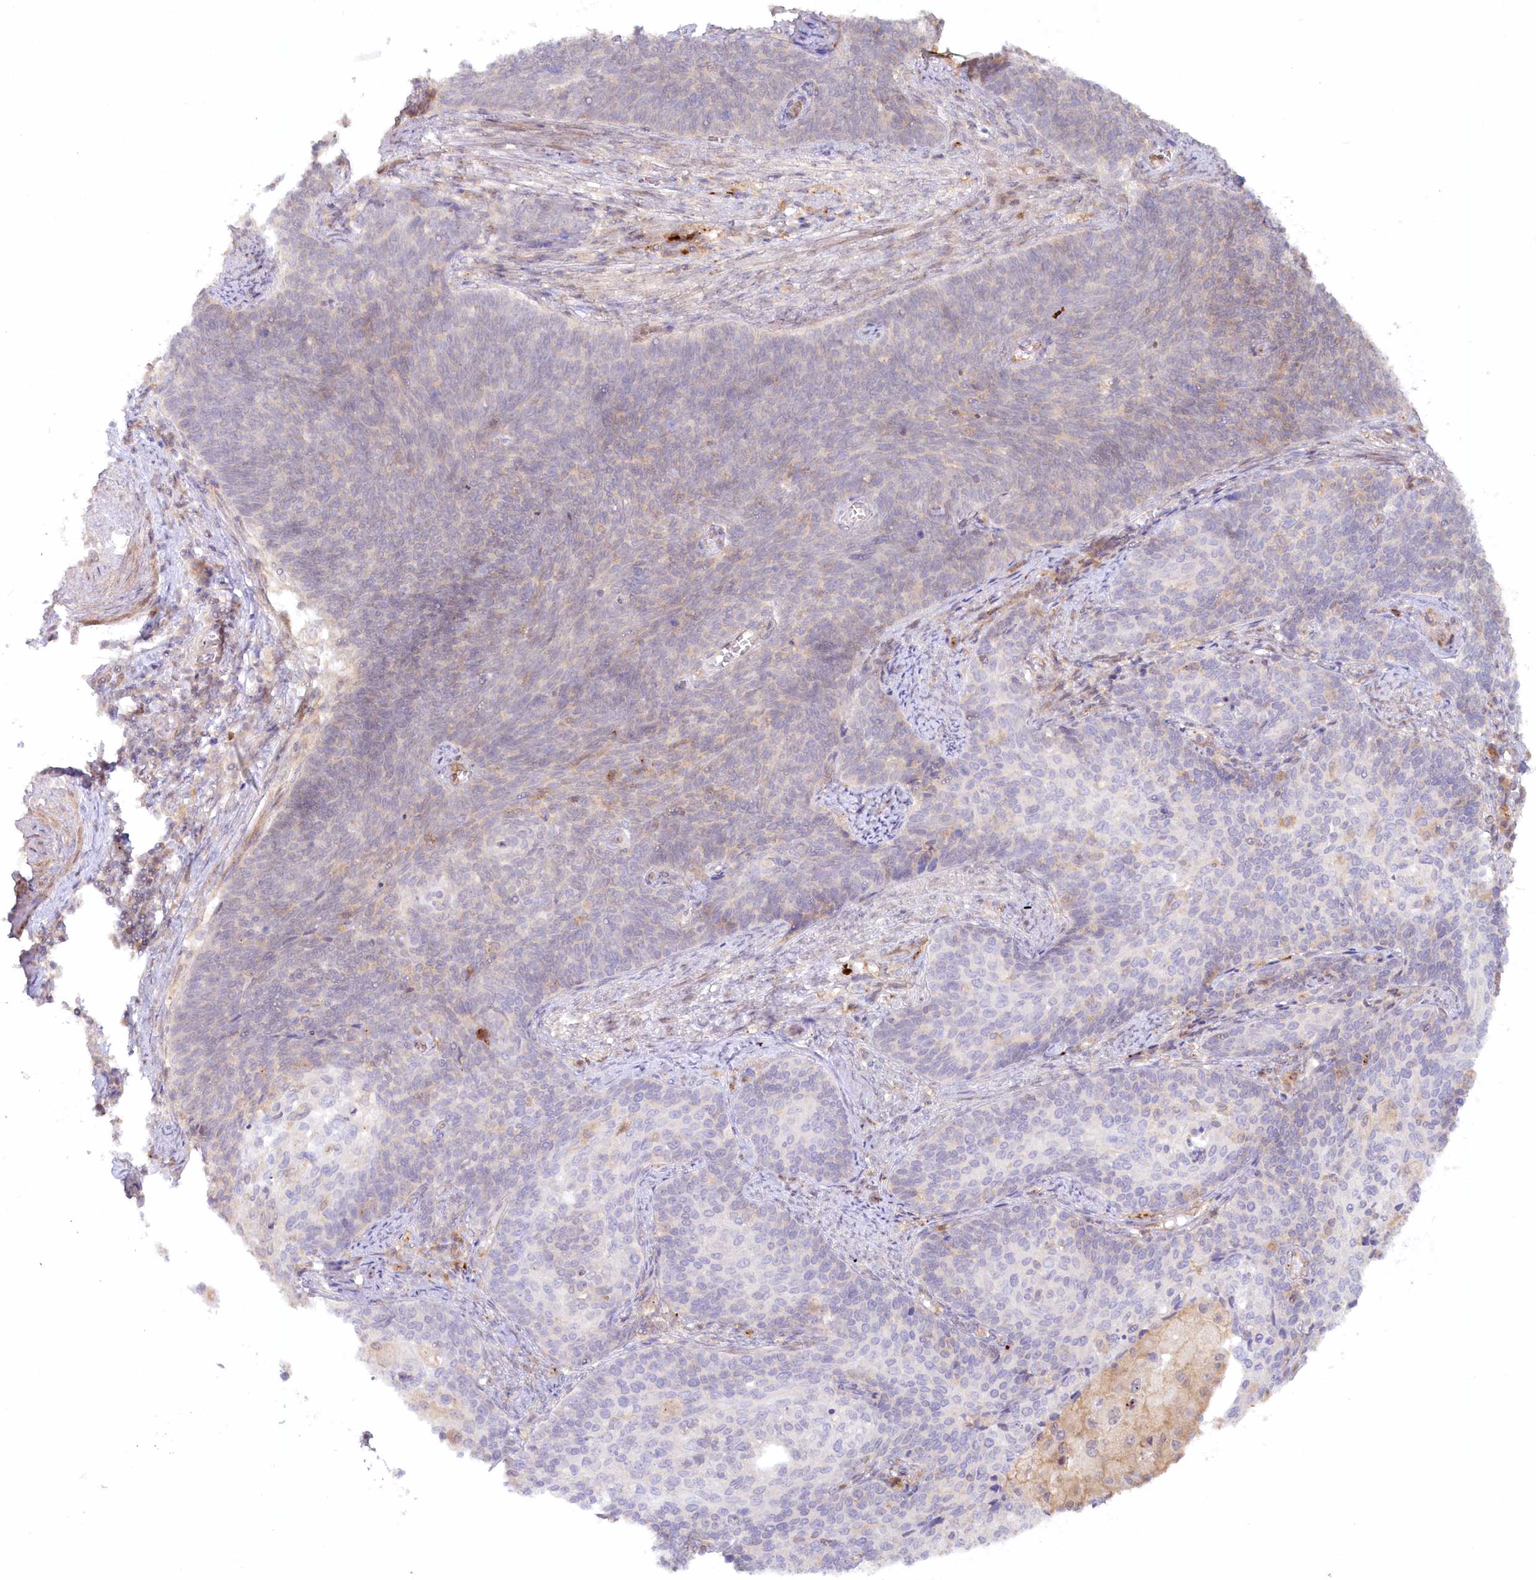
{"staining": {"intensity": "negative", "quantity": "none", "location": "none"}, "tissue": "cervical cancer", "cell_type": "Tumor cells", "image_type": "cancer", "snomed": [{"axis": "morphology", "description": "Squamous cell carcinoma, NOS"}, {"axis": "topography", "description": "Cervix"}], "caption": "Micrograph shows no significant protein staining in tumor cells of squamous cell carcinoma (cervical).", "gene": "GBE1", "patient": {"sex": "female", "age": 39}}